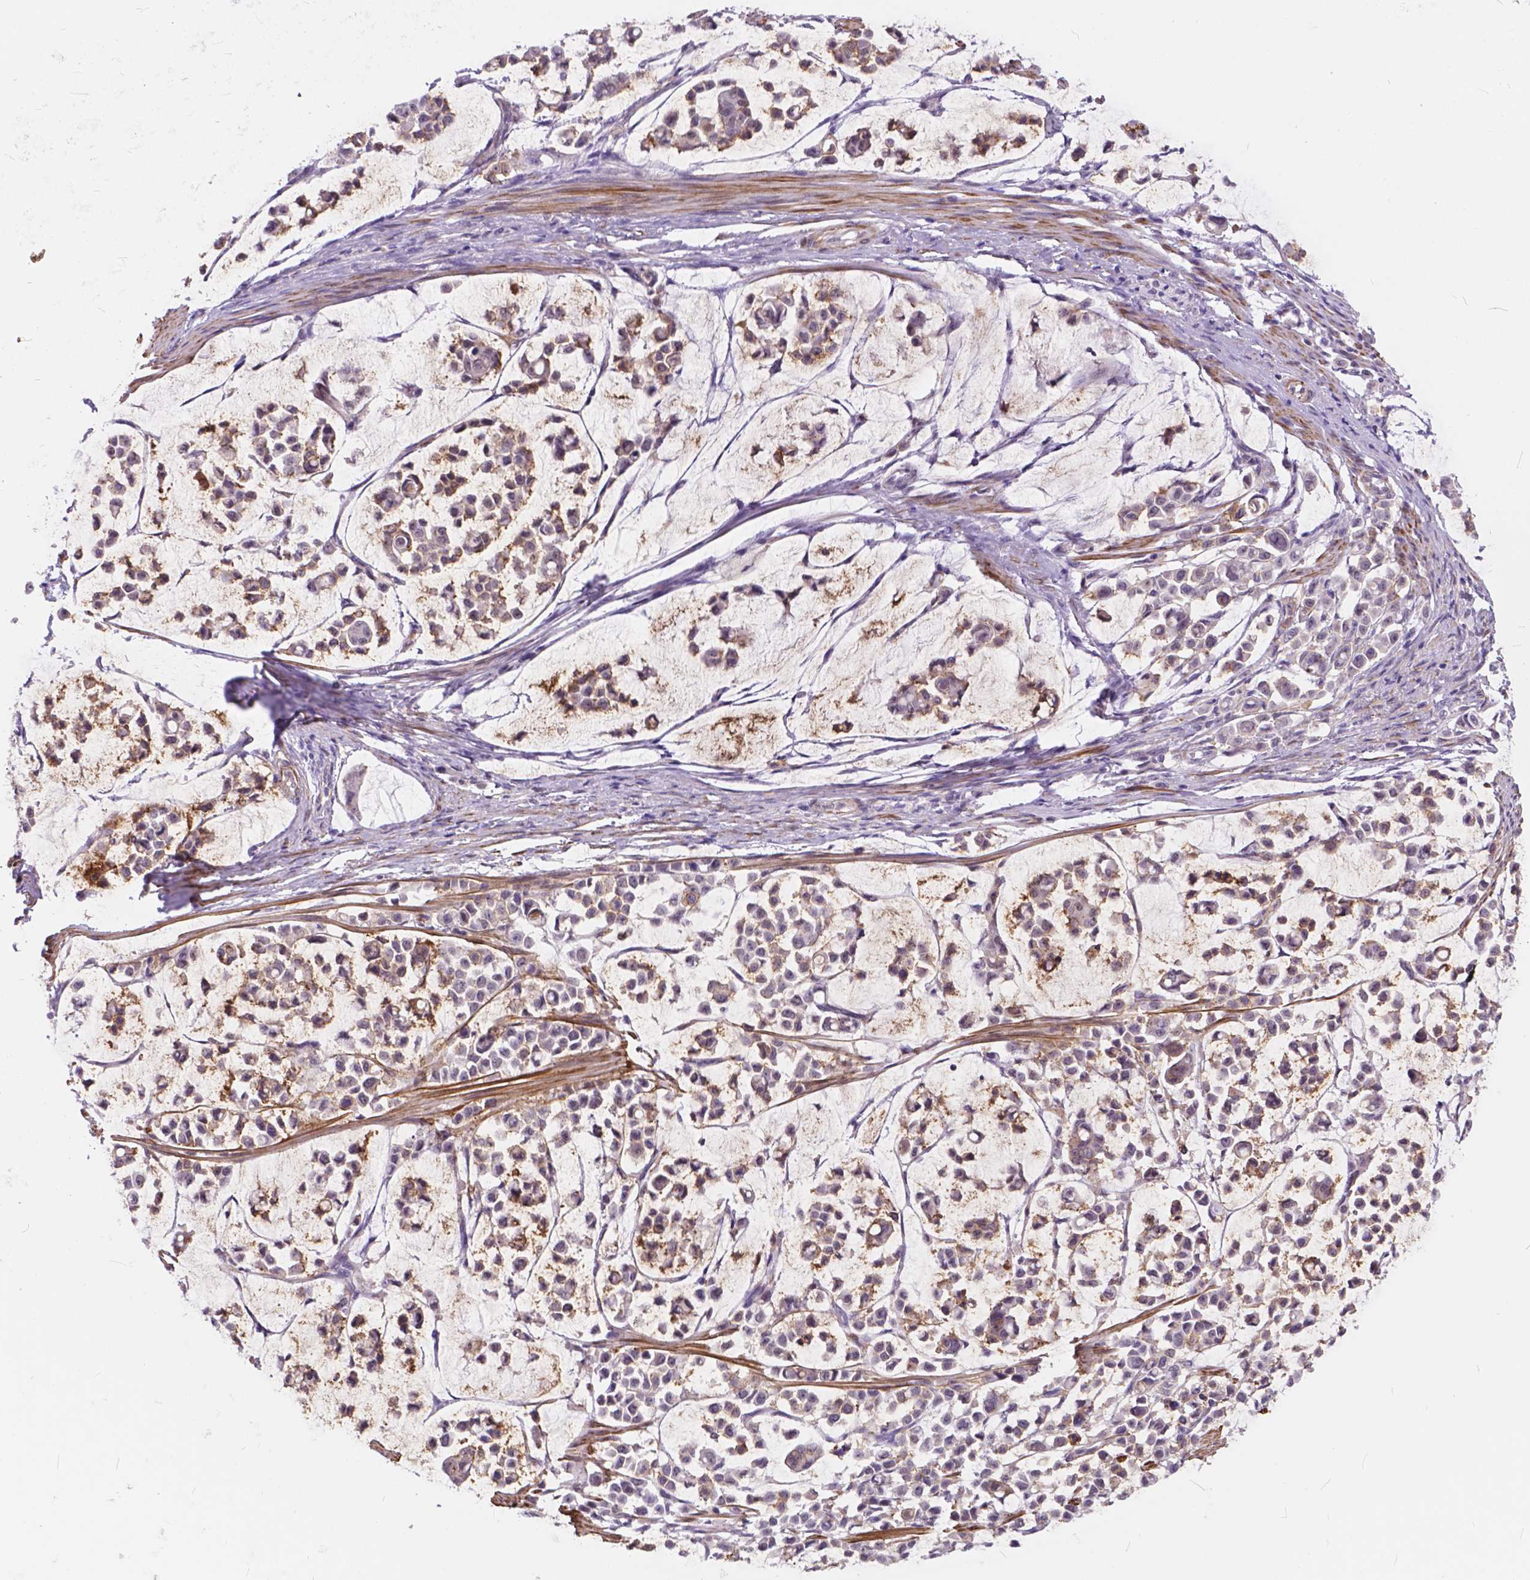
{"staining": {"intensity": "strong", "quantity": ">75%", "location": "cytoplasmic/membranous"}, "tissue": "stomach cancer", "cell_type": "Tumor cells", "image_type": "cancer", "snomed": [{"axis": "morphology", "description": "Adenocarcinoma, NOS"}, {"axis": "topography", "description": "Stomach"}], "caption": "Human adenocarcinoma (stomach) stained with a brown dye shows strong cytoplasmic/membranous positive expression in approximately >75% of tumor cells.", "gene": "MAN2C1", "patient": {"sex": "male", "age": 82}}